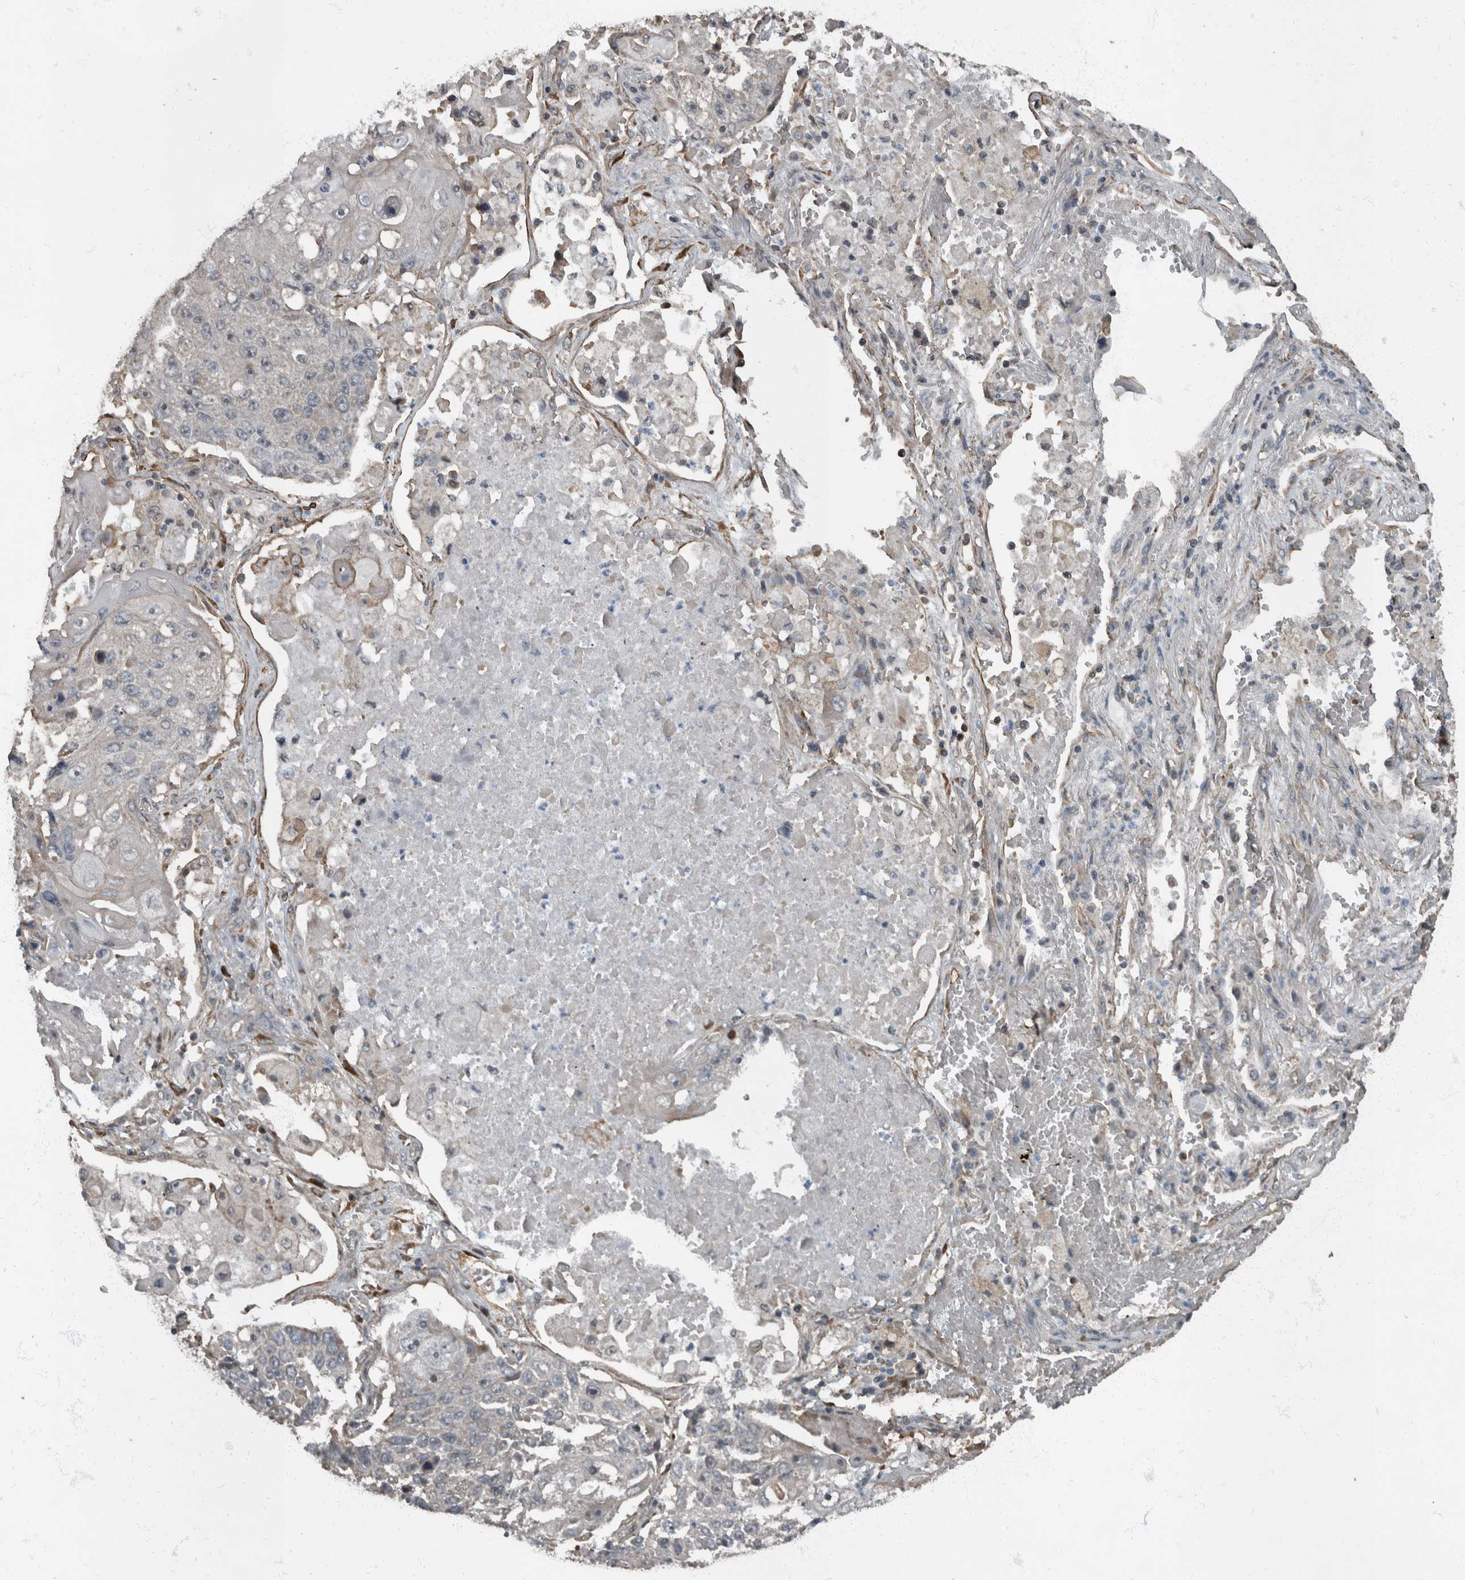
{"staining": {"intensity": "negative", "quantity": "none", "location": "none"}, "tissue": "lung cancer", "cell_type": "Tumor cells", "image_type": "cancer", "snomed": [{"axis": "morphology", "description": "Squamous cell carcinoma, NOS"}, {"axis": "topography", "description": "Lung"}], "caption": "Lung cancer stained for a protein using IHC reveals no expression tumor cells.", "gene": "RABGGTB", "patient": {"sex": "male", "age": 61}}